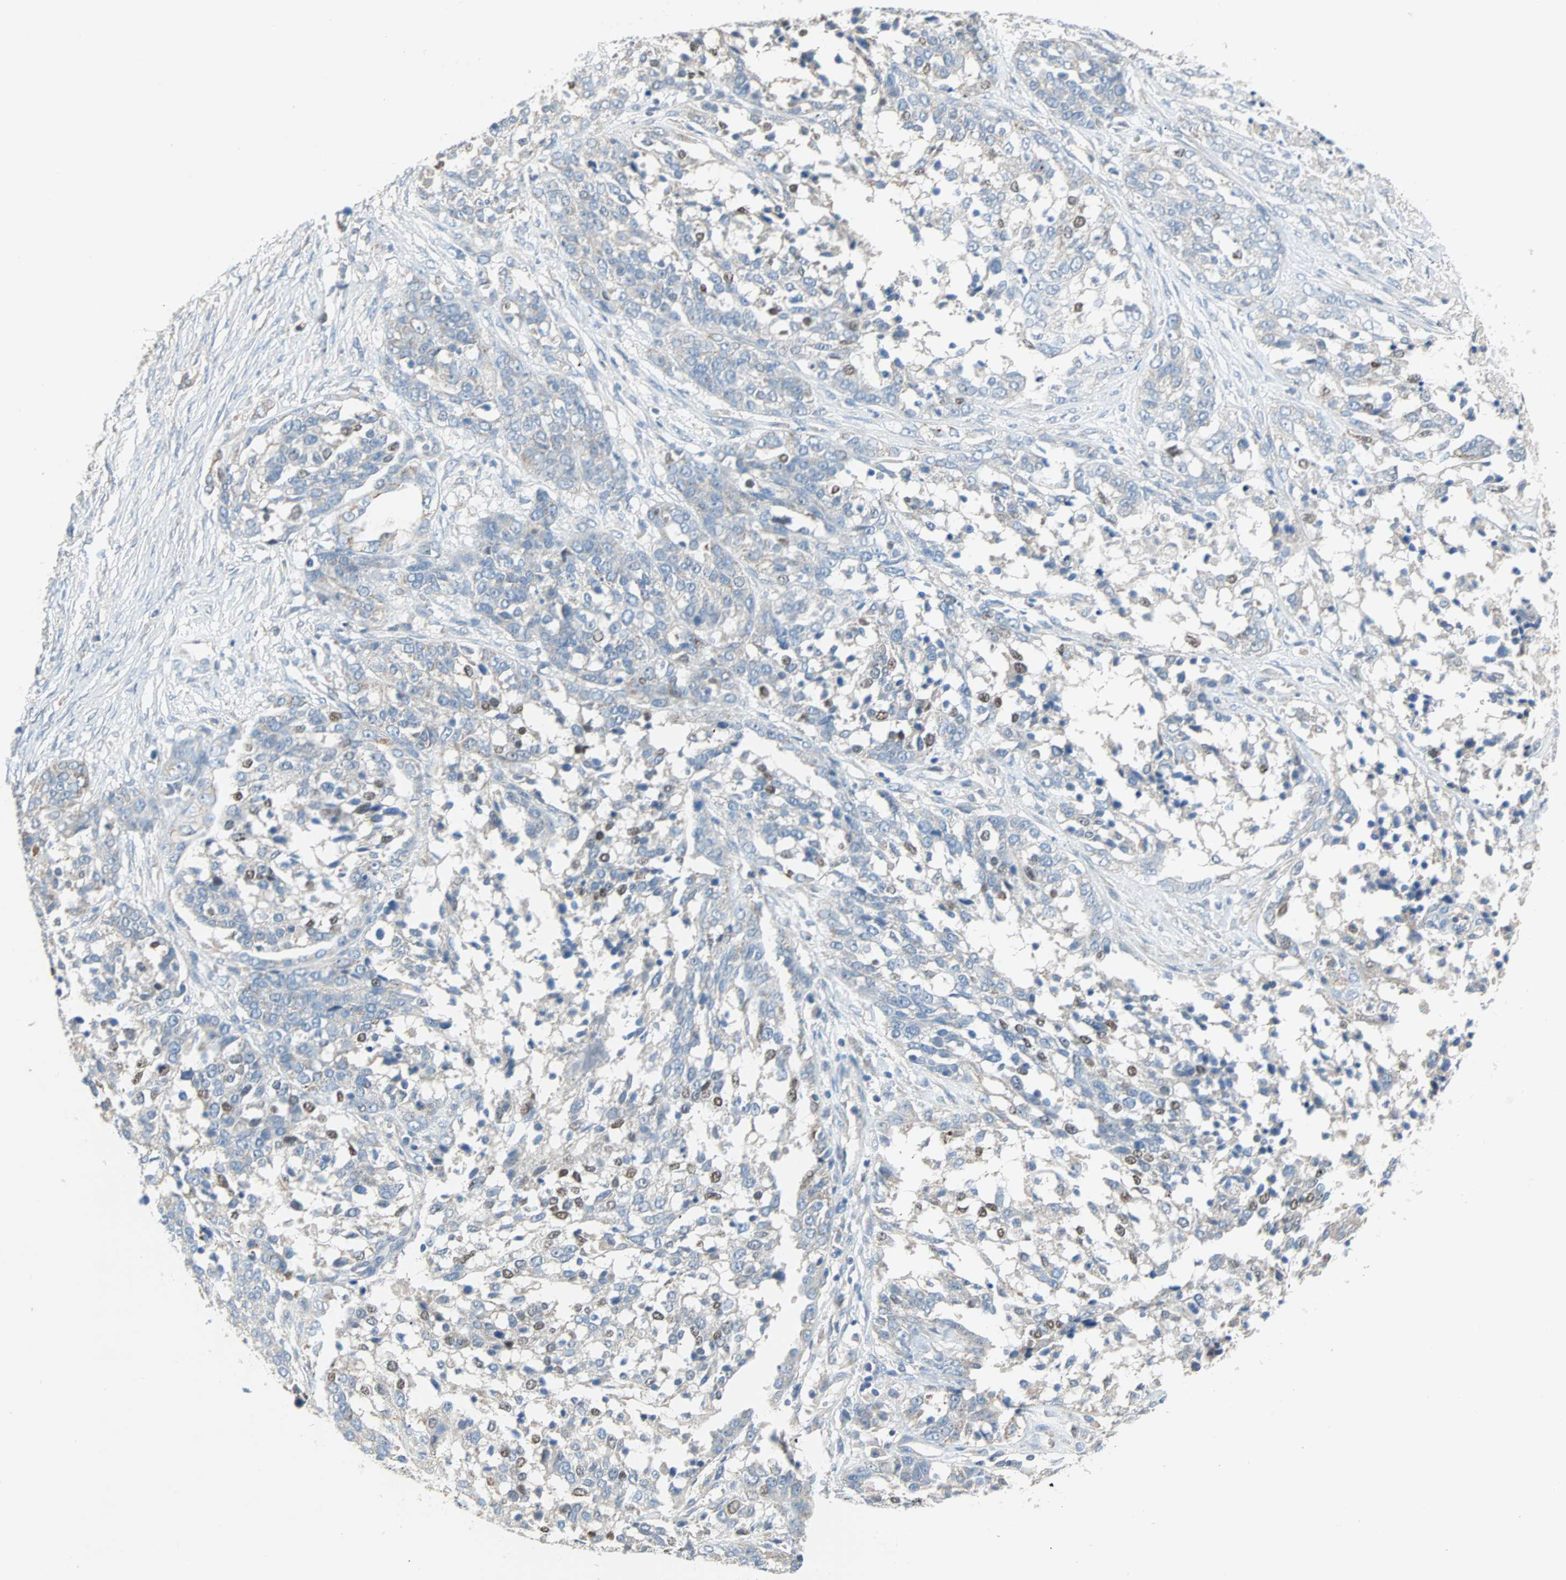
{"staining": {"intensity": "negative", "quantity": "none", "location": "none"}, "tissue": "ovarian cancer", "cell_type": "Tumor cells", "image_type": "cancer", "snomed": [{"axis": "morphology", "description": "Cystadenocarcinoma, serous, NOS"}, {"axis": "topography", "description": "Ovary"}], "caption": "This is a histopathology image of IHC staining of ovarian serous cystadenocarcinoma, which shows no expression in tumor cells. (Brightfield microscopy of DAB immunohistochemistry (IHC) at high magnification).", "gene": "ACVRL1", "patient": {"sex": "female", "age": 44}}